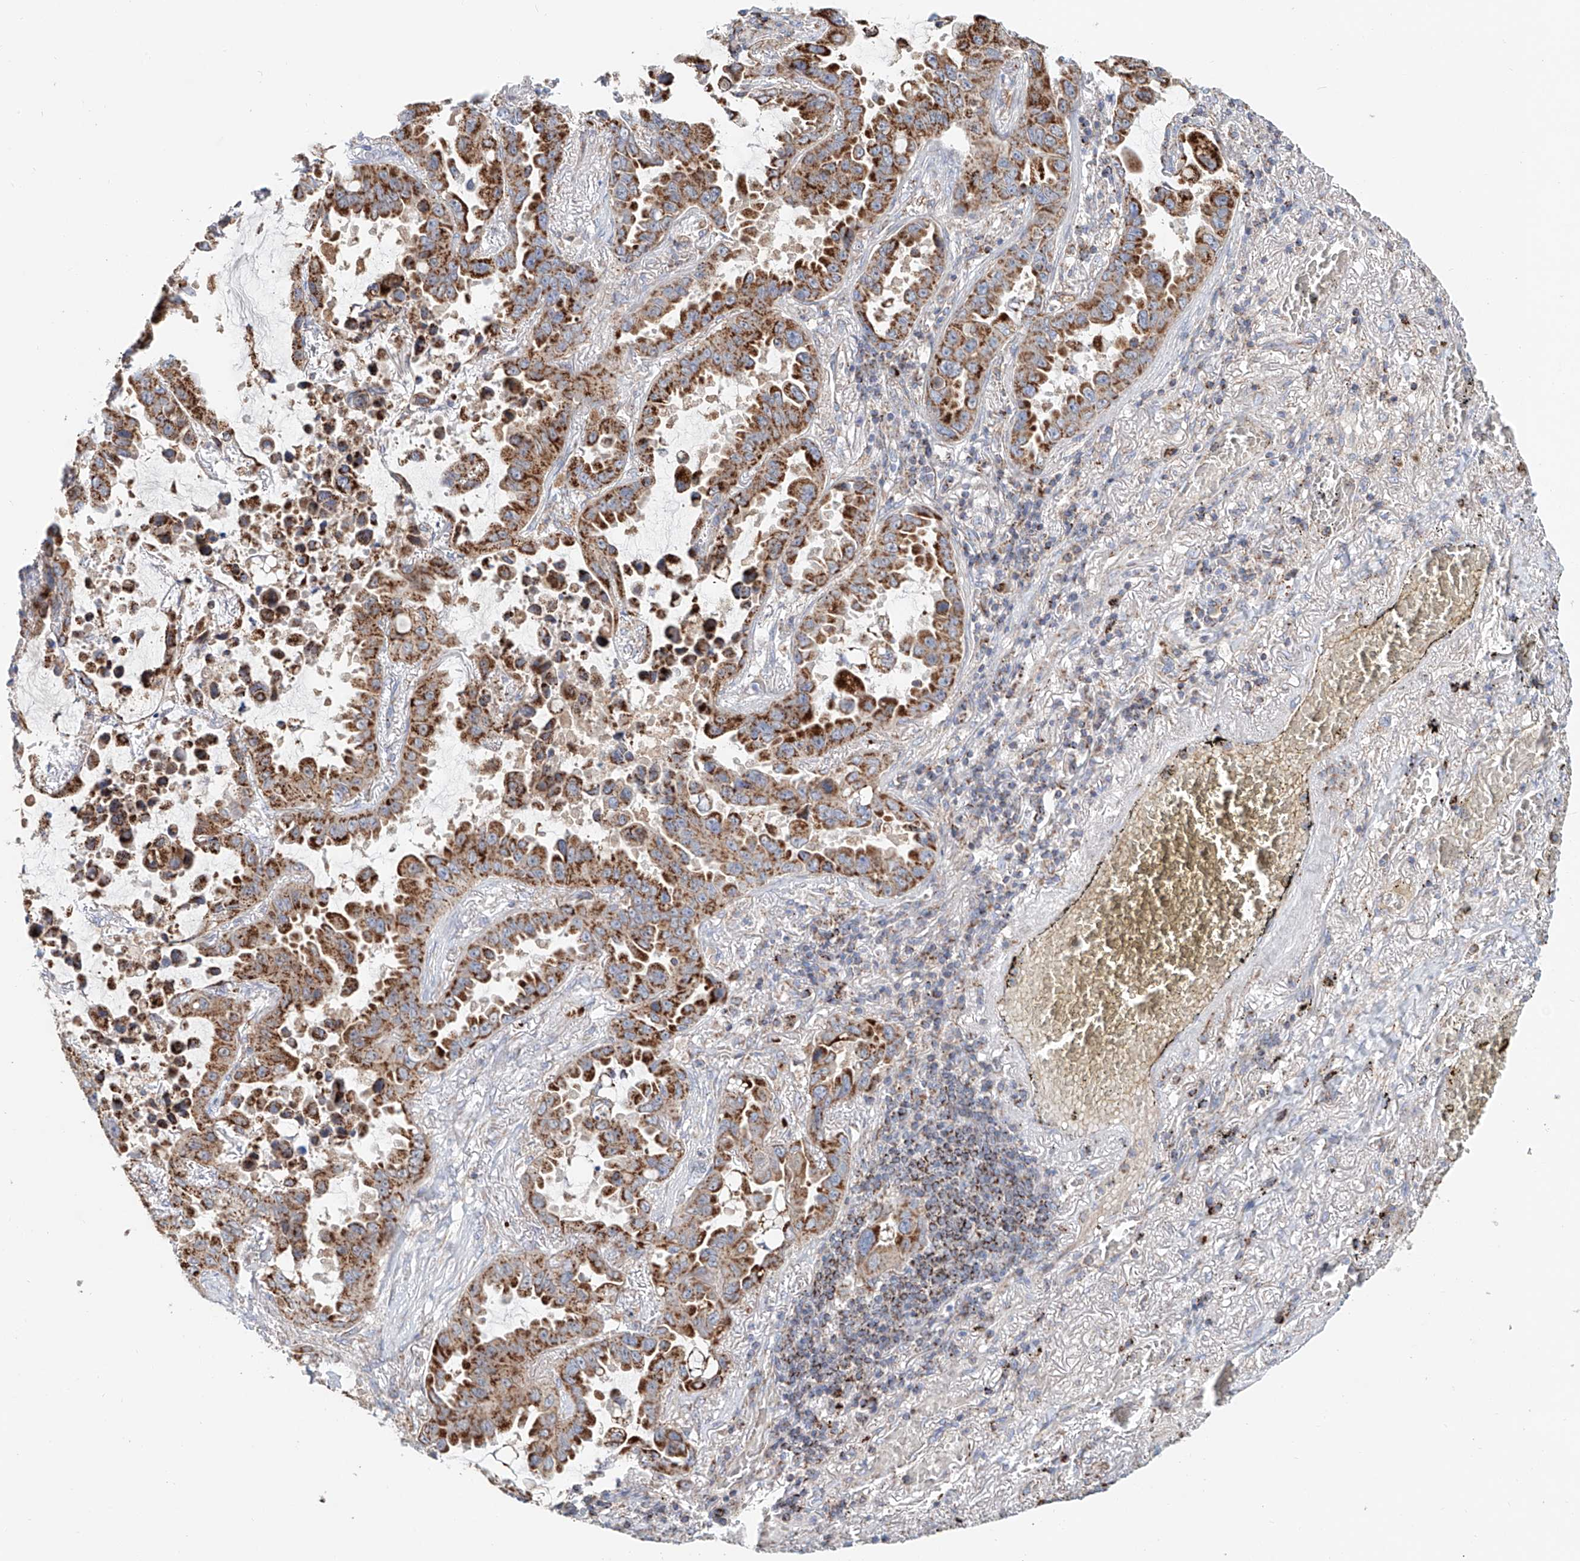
{"staining": {"intensity": "strong", "quantity": ">75%", "location": "cytoplasmic/membranous"}, "tissue": "lung cancer", "cell_type": "Tumor cells", "image_type": "cancer", "snomed": [{"axis": "morphology", "description": "Adenocarcinoma, NOS"}, {"axis": "topography", "description": "Lung"}], "caption": "The immunohistochemical stain shows strong cytoplasmic/membranous positivity in tumor cells of adenocarcinoma (lung) tissue. Nuclei are stained in blue.", "gene": "CARD10", "patient": {"sex": "male", "age": 64}}